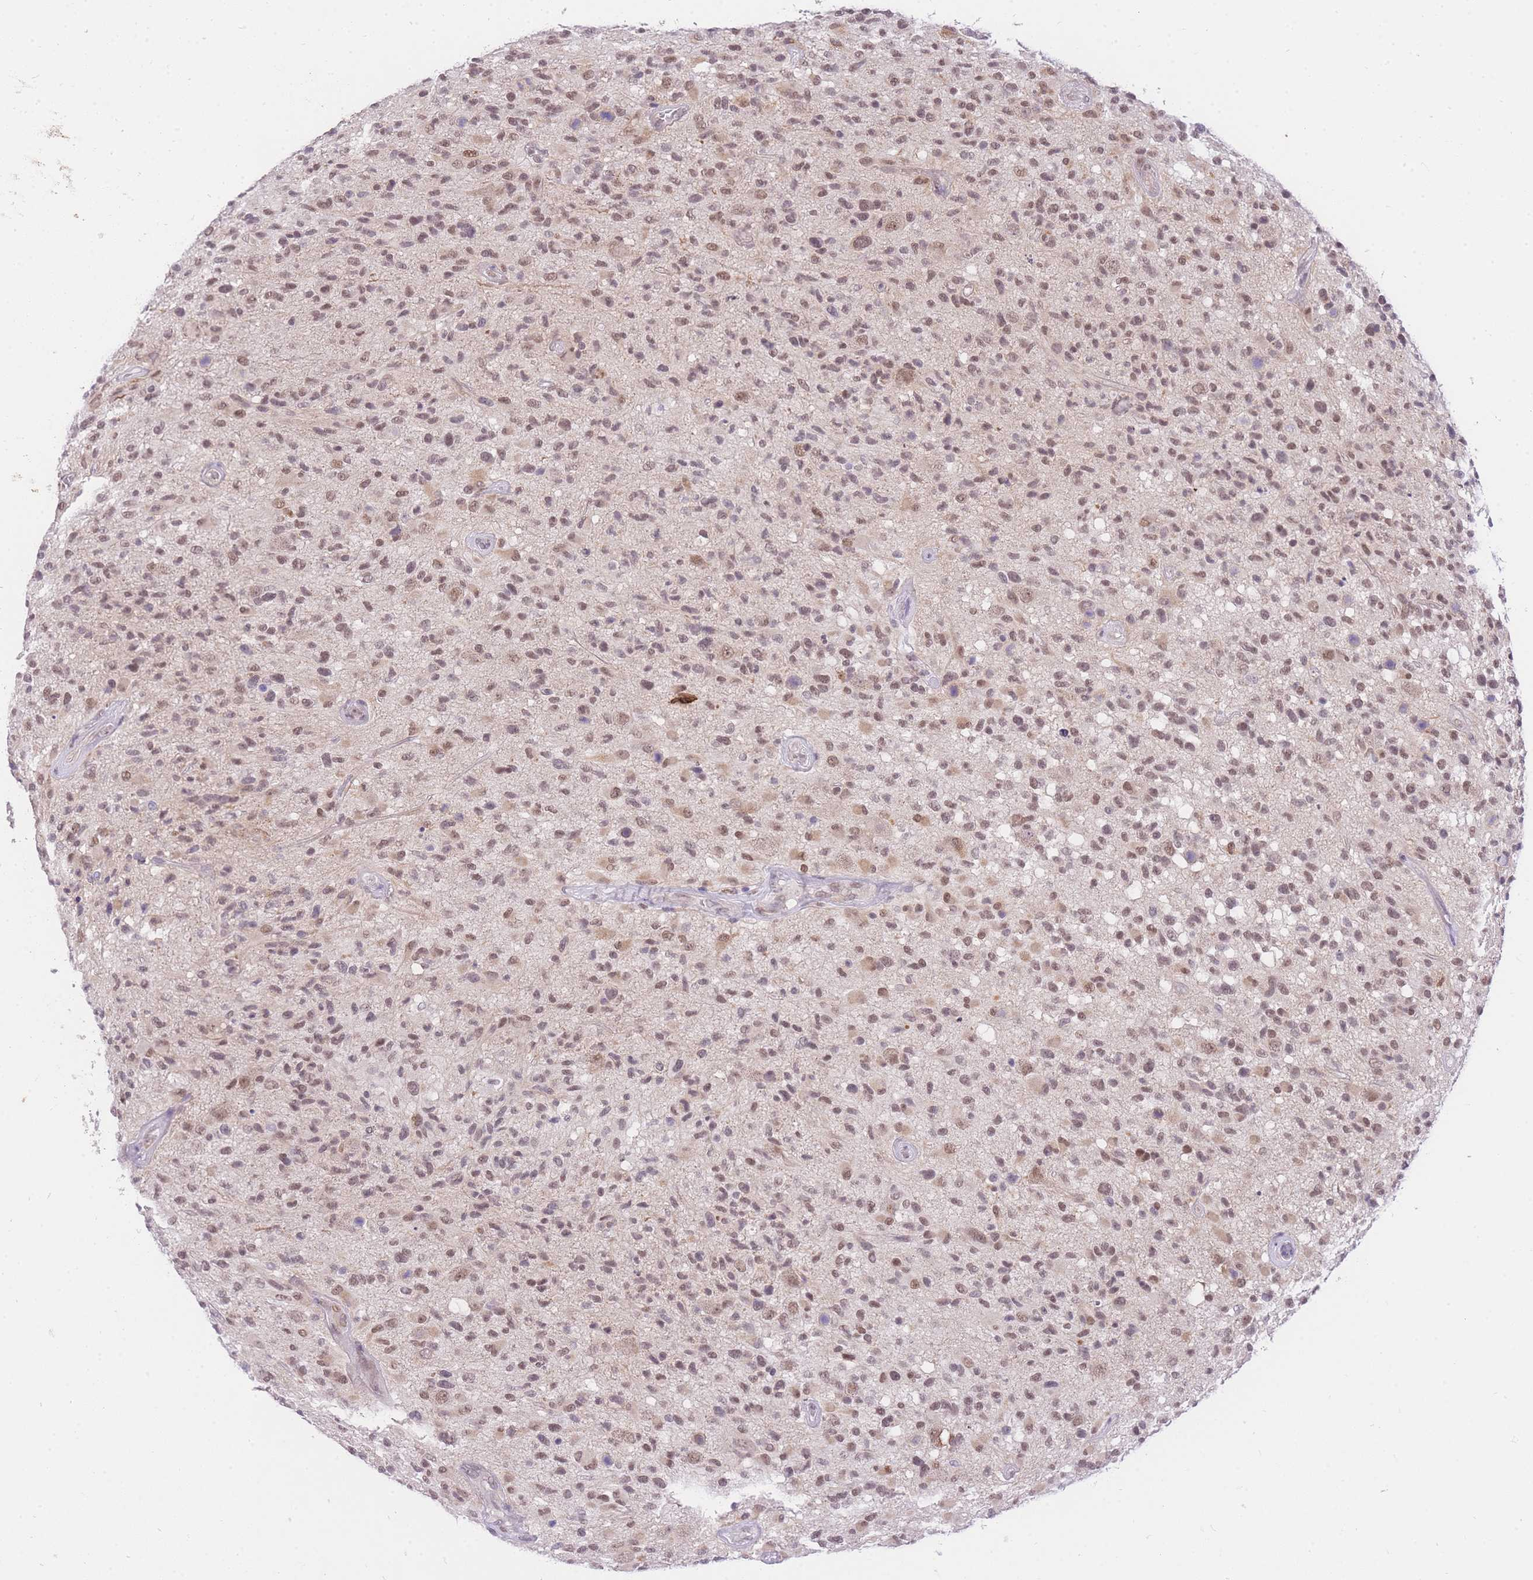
{"staining": {"intensity": "moderate", "quantity": ">75%", "location": "nuclear"}, "tissue": "glioma", "cell_type": "Tumor cells", "image_type": "cancer", "snomed": [{"axis": "morphology", "description": "Glioma, malignant, High grade"}, {"axis": "morphology", "description": "Glioblastoma, NOS"}, {"axis": "topography", "description": "Brain"}], "caption": "Immunohistochemistry (IHC) histopathology image of glioblastoma stained for a protein (brown), which demonstrates medium levels of moderate nuclear staining in approximately >75% of tumor cells.", "gene": "UBXN7", "patient": {"sex": "male", "age": 60}}